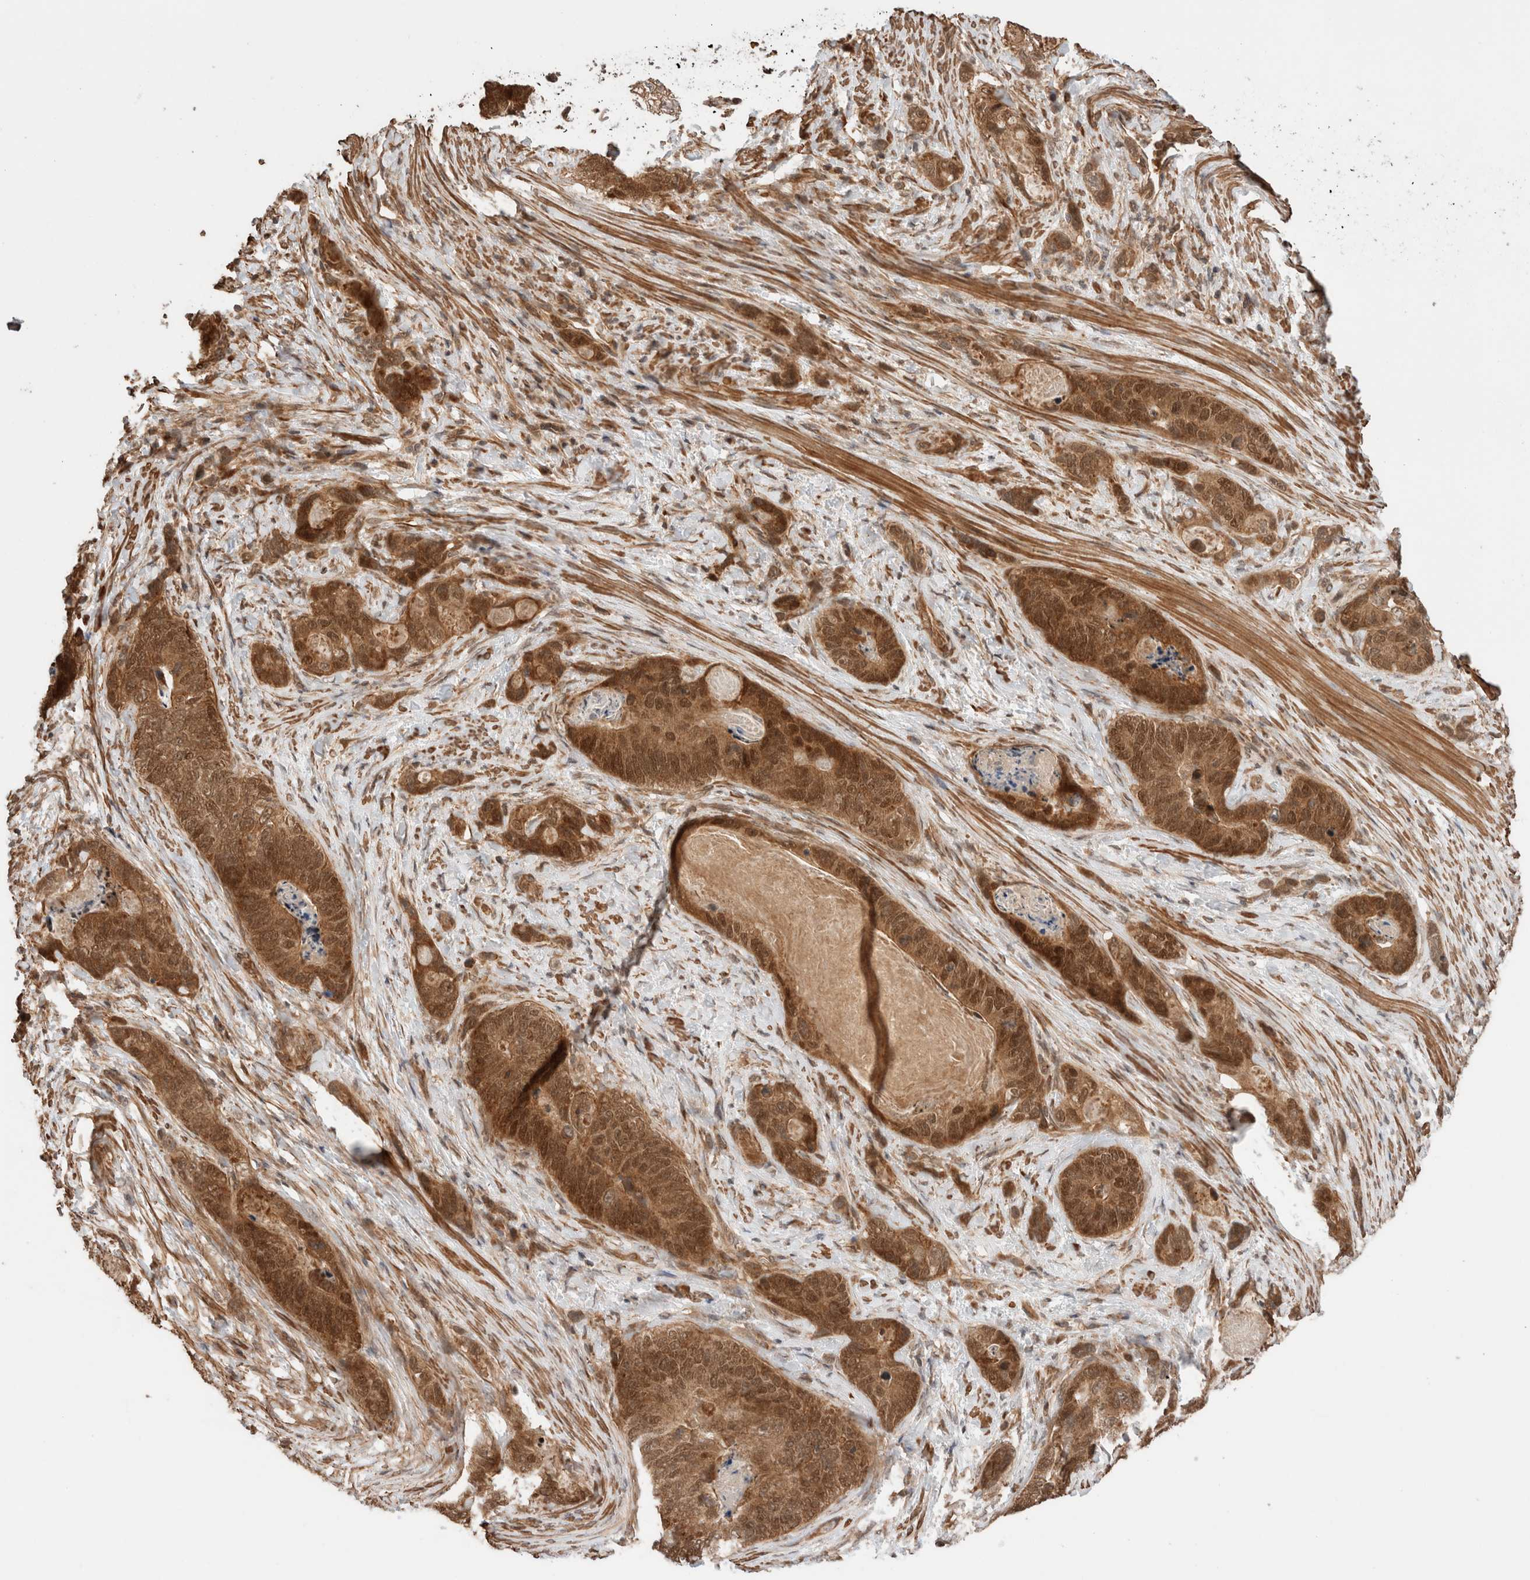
{"staining": {"intensity": "strong", "quantity": ">75%", "location": "cytoplasmic/membranous,nuclear"}, "tissue": "stomach cancer", "cell_type": "Tumor cells", "image_type": "cancer", "snomed": [{"axis": "morphology", "description": "Normal tissue, NOS"}, {"axis": "morphology", "description": "Adenocarcinoma, NOS"}, {"axis": "topography", "description": "Stomach"}], "caption": "A histopathology image of human adenocarcinoma (stomach) stained for a protein reveals strong cytoplasmic/membranous and nuclear brown staining in tumor cells. The staining is performed using DAB (3,3'-diaminobenzidine) brown chromogen to label protein expression. The nuclei are counter-stained blue using hematoxylin.", "gene": "ZNF649", "patient": {"sex": "female", "age": 89}}